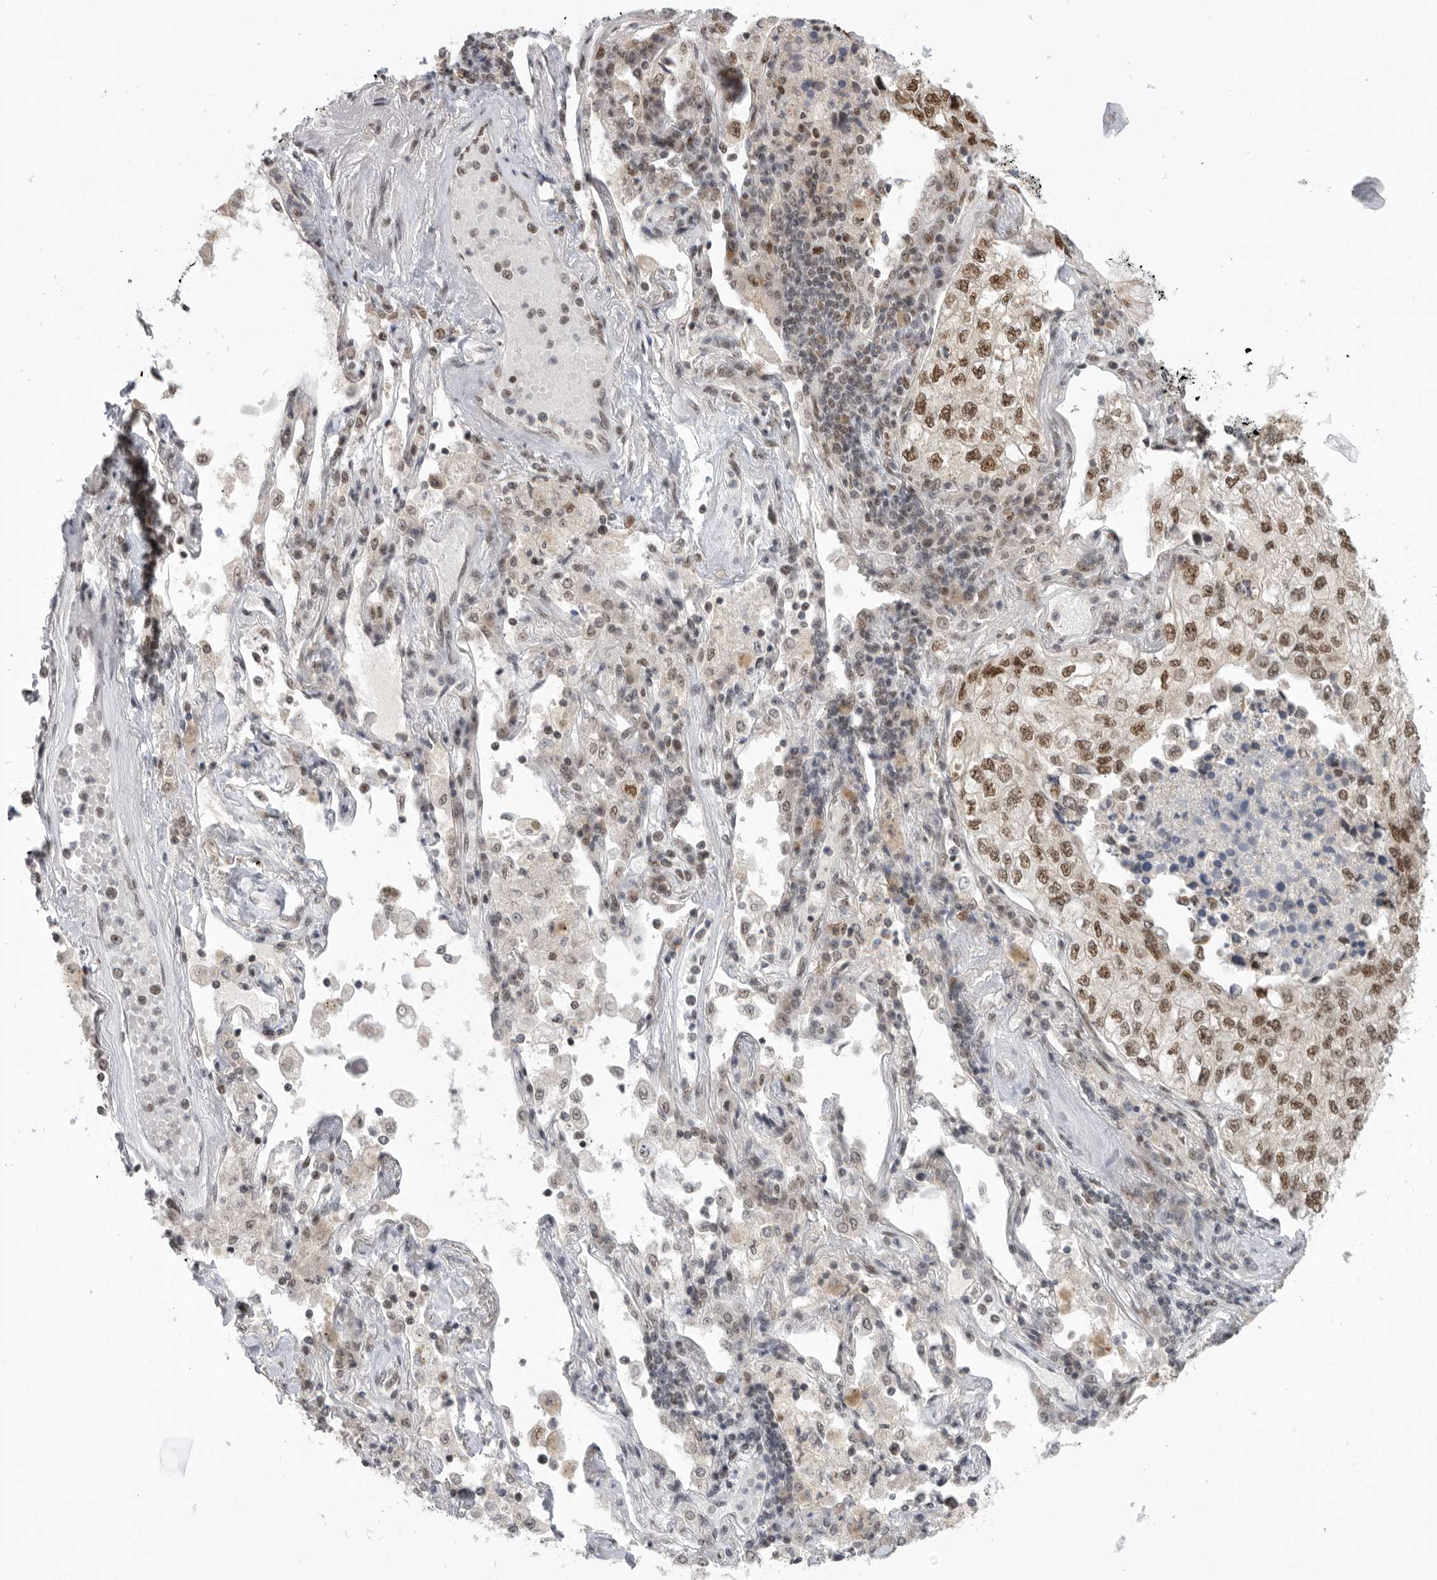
{"staining": {"intensity": "moderate", "quantity": ">75%", "location": "nuclear"}, "tissue": "lung cancer", "cell_type": "Tumor cells", "image_type": "cancer", "snomed": [{"axis": "morphology", "description": "Adenocarcinoma, NOS"}, {"axis": "topography", "description": "Lung"}], "caption": "The immunohistochemical stain shows moderate nuclear staining in tumor cells of lung cancer tissue.", "gene": "ZNF830", "patient": {"sex": "male", "age": 63}}